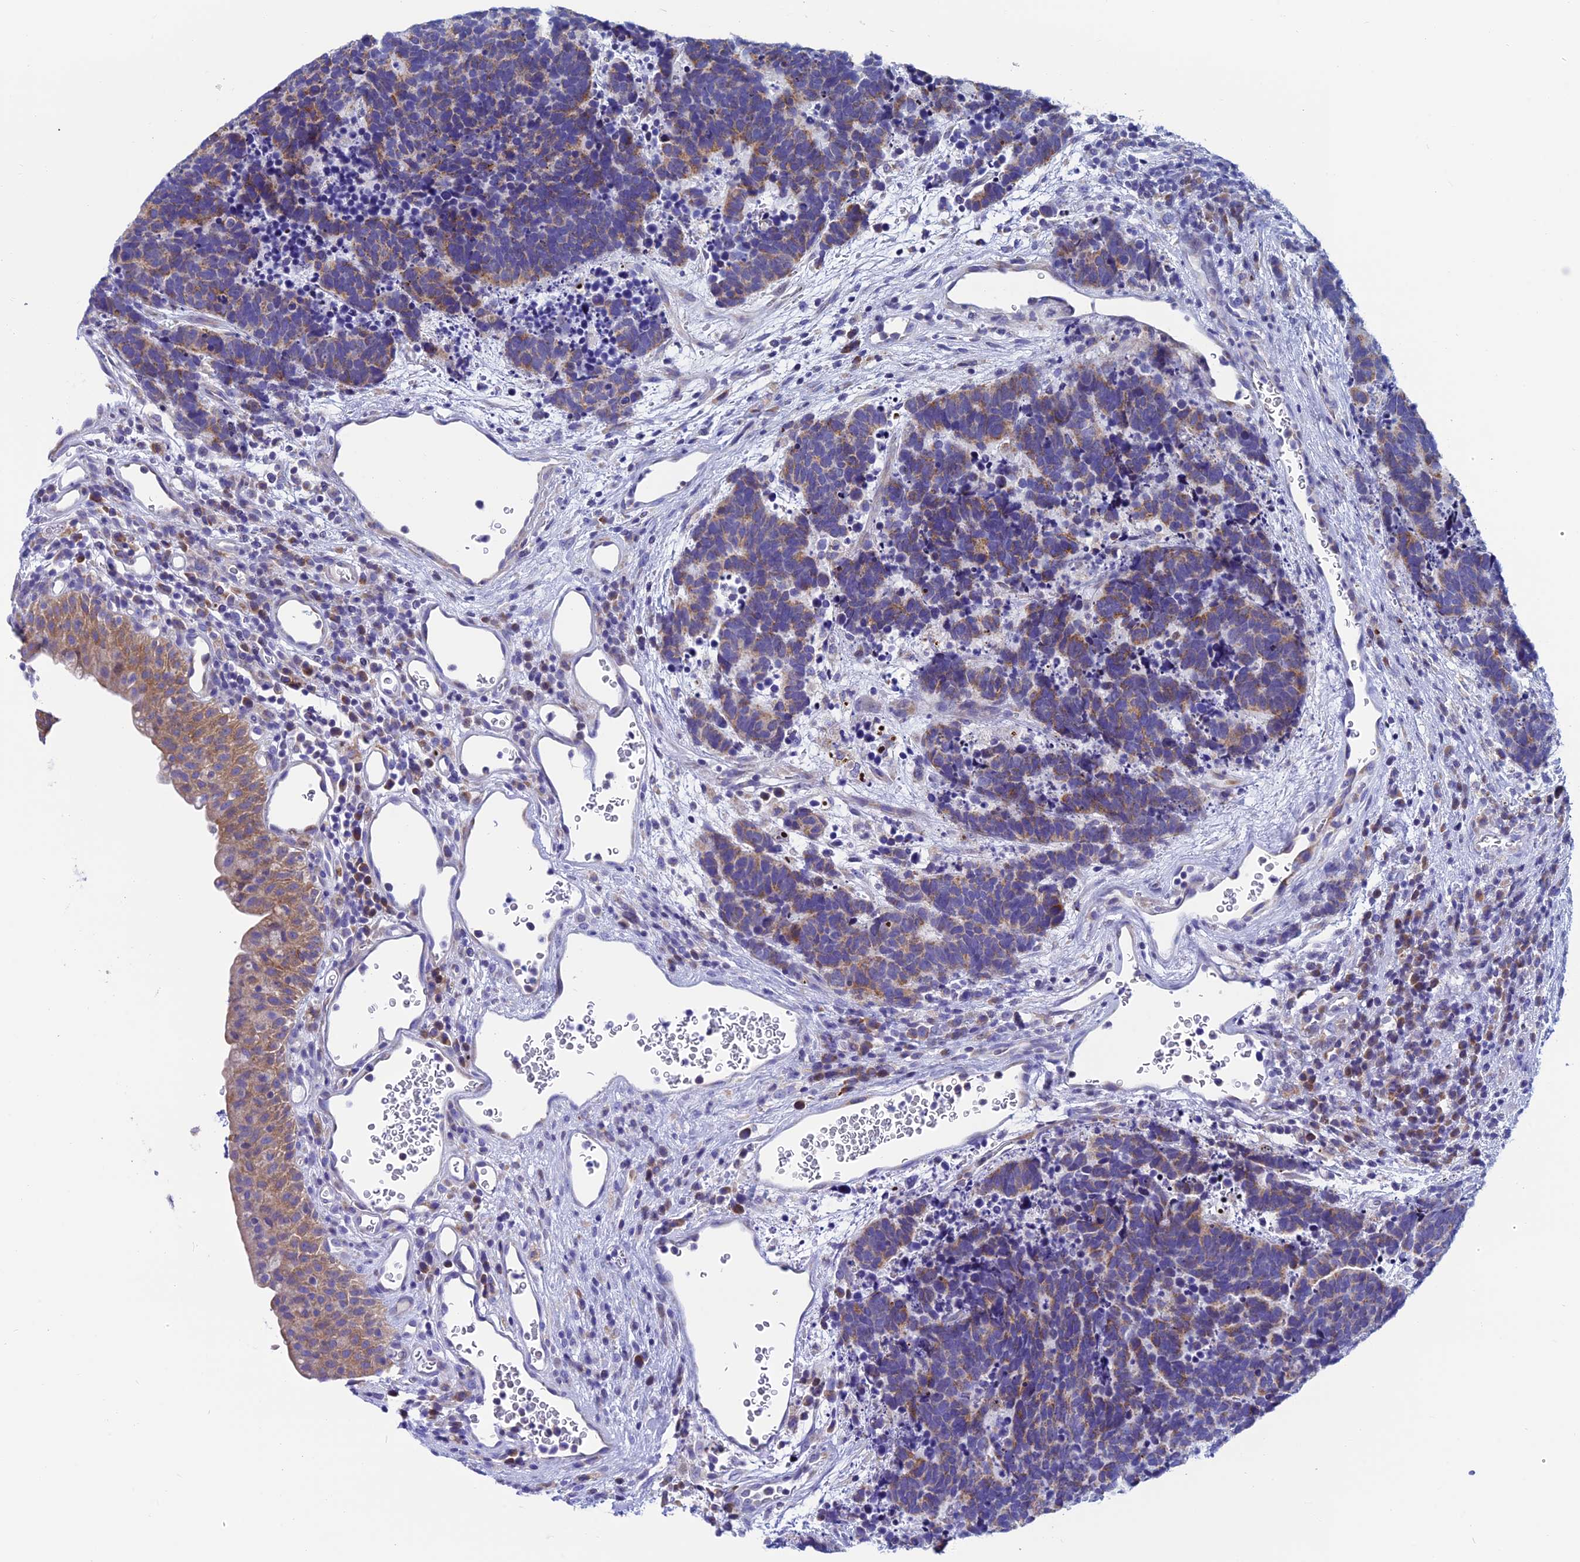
{"staining": {"intensity": "weak", "quantity": "25%-75%", "location": "cytoplasmic/membranous"}, "tissue": "carcinoid", "cell_type": "Tumor cells", "image_type": "cancer", "snomed": [{"axis": "morphology", "description": "Carcinoma, NOS"}, {"axis": "morphology", "description": "Carcinoid, malignant, NOS"}, {"axis": "topography", "description": "Urinary bladder"}], "caption": "Immunohistochemical staining of malignant carcinoid demonstrates weak cytoplasmic/membranous protein staining in about 25%-75% of tumor cells.", "gene": "REEP4", "patient": {"sex": "male", "age": 57}}